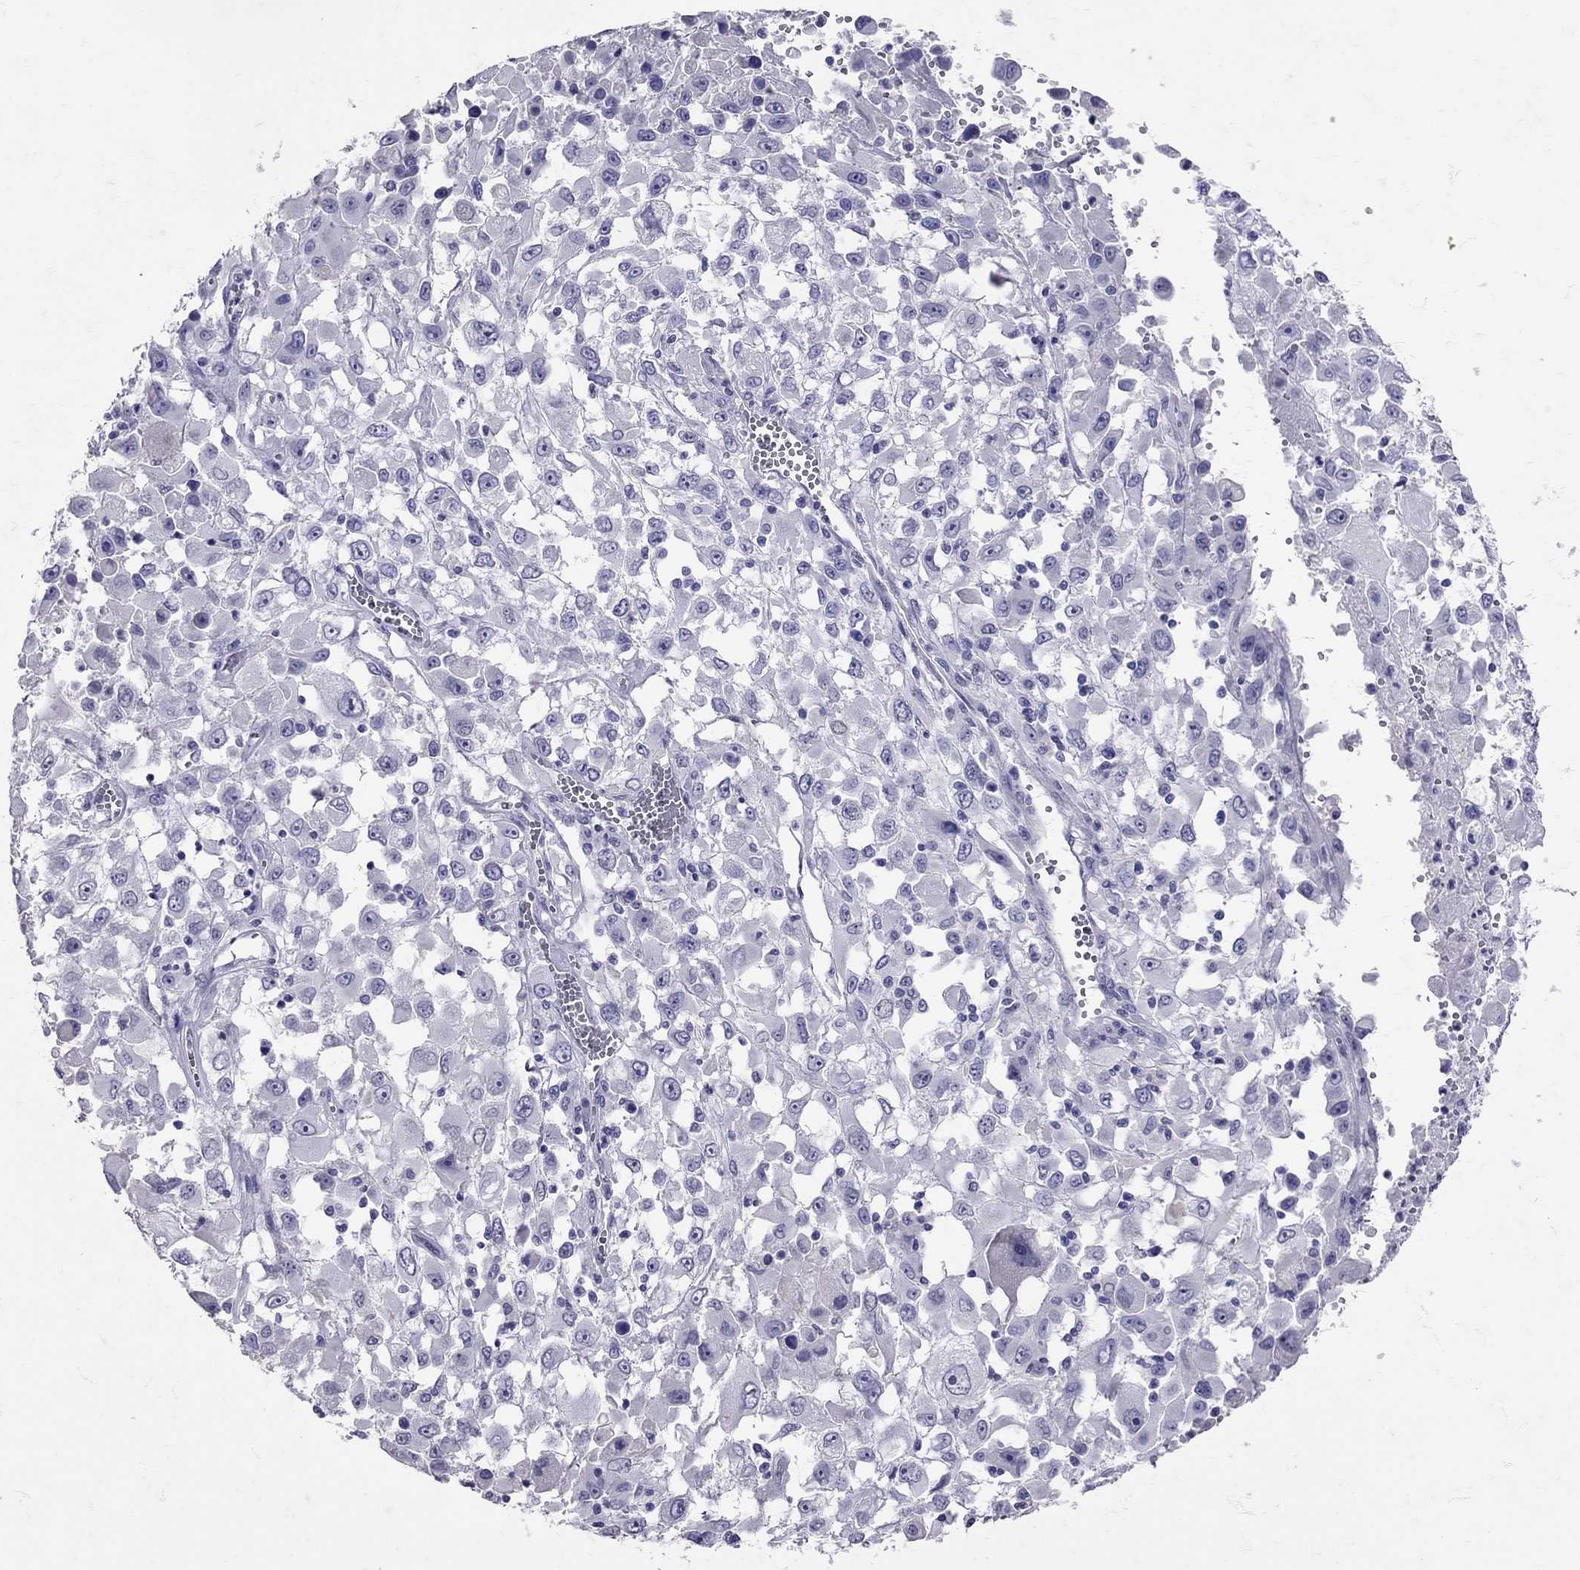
{"staining": {"intensity": "negative", "quantity": "none", "location": "none"}, "tissue": "melanoma", "cell_type": "Tumor cells", "image_type": "cancer", "snomed": [{"axis": "morphology", "description": "Malignant melanoma, Metastatic site"}, {"axis": "topography", "description": "Soft tissue"}], "caption": "The immunohistochemistry (IHC) micrograph has no significant expression in tumor cells of melanoma tissue. (Brightfield microscopy of DAB (3,3'-diaminobenzidine) immunohistochemistry at high magnification).", "gene": "SST", "patient": {"sex": "male", "age": 50}}